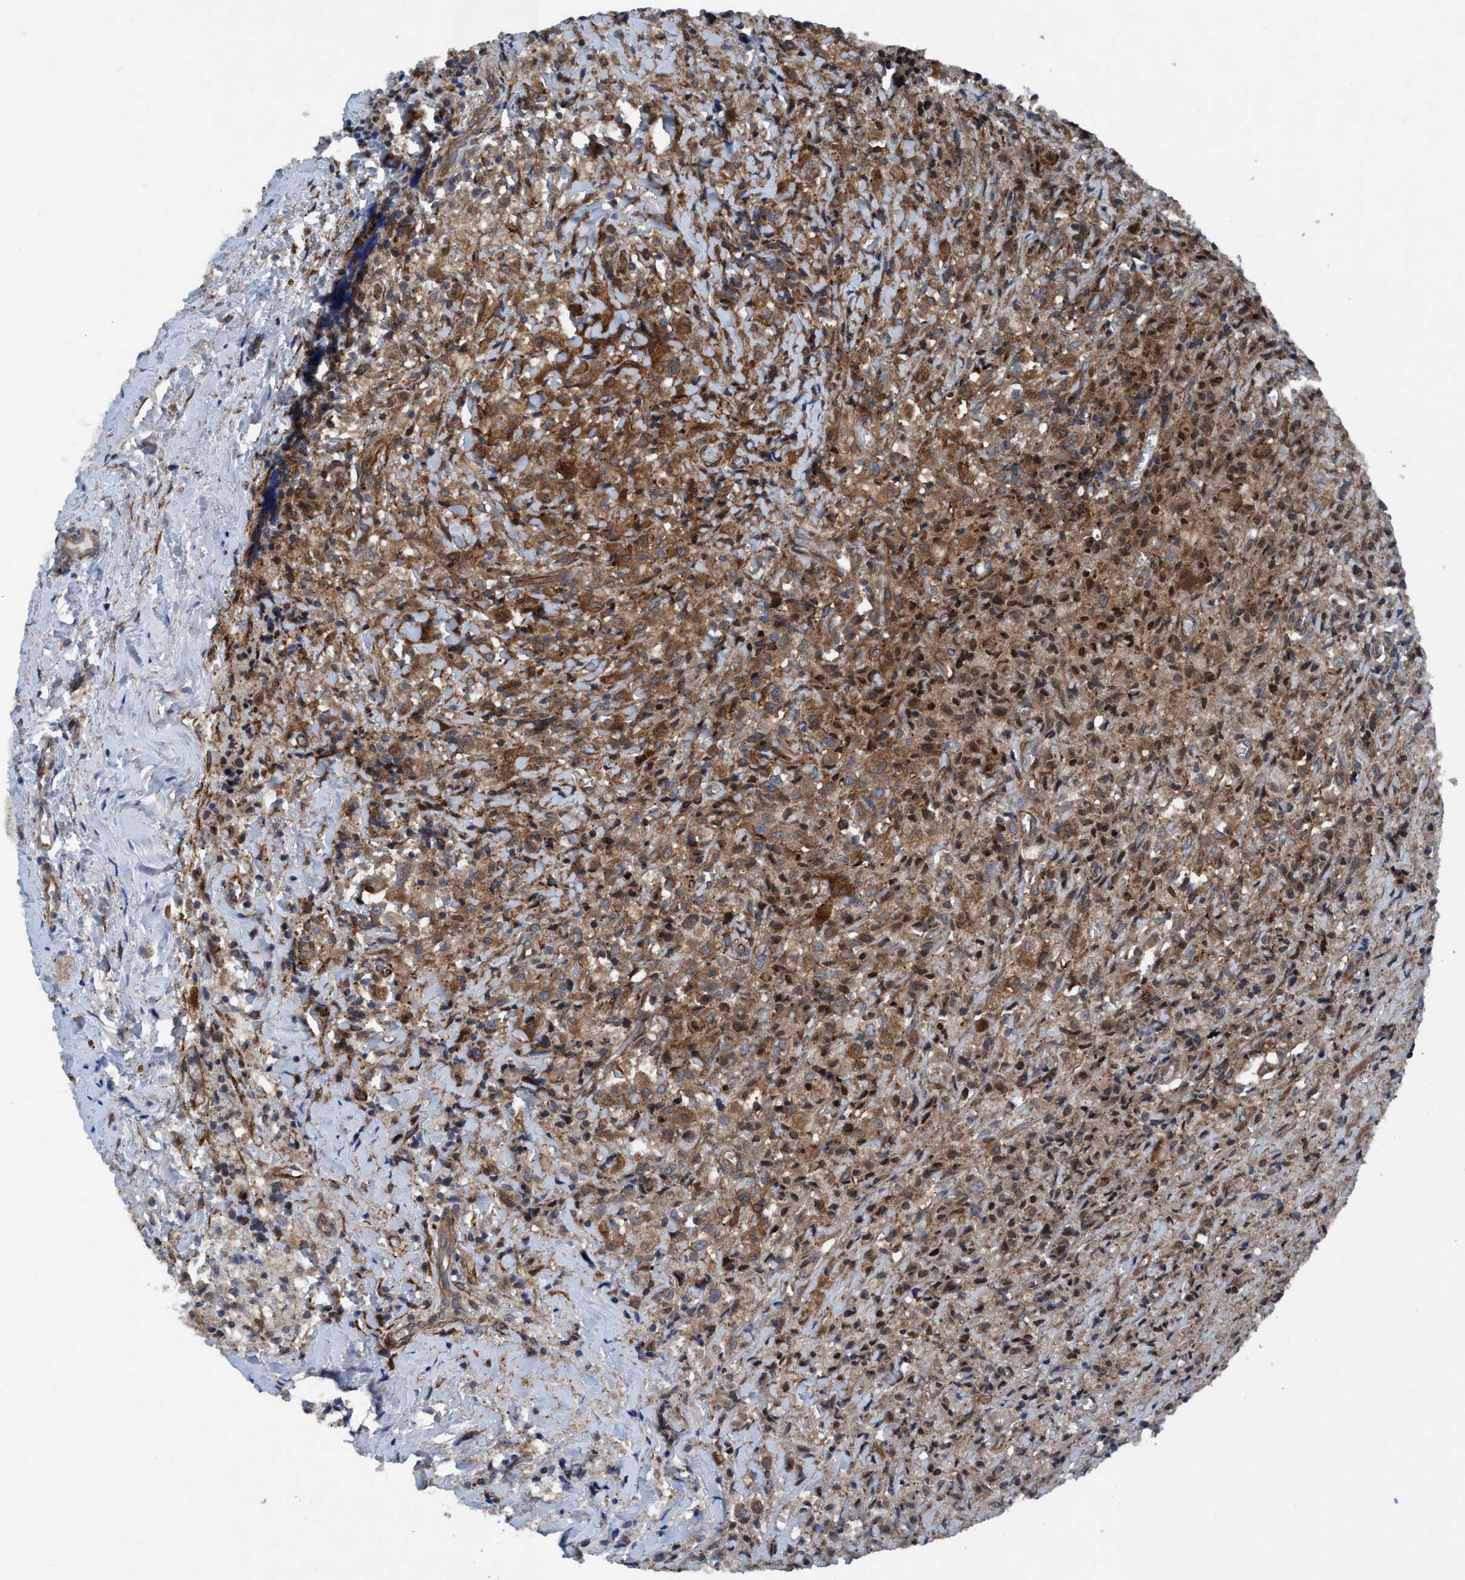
{"staining": {"intensity": "moderate", "quantity": ">75%", "location": "cytoplasmic/membranous,nuclear"}, "tissue": "testis cancer", "cell_type": "Tumor cells", "image_type": "cancer", "snomed": [{"axis": "morphology", "description": "Carcinoma, Embryonal, NOS"}, {"axis": "topography", "description": "Testis"}], "caption": "Moderate cytoplasmic/membranous and nuclear protein positivity is appreciated in about >75% of tumor cells in testis cancer (embryonal carcinoma).", "gene": "NMT1", "patient": {"sex": "male", "age": 2}}